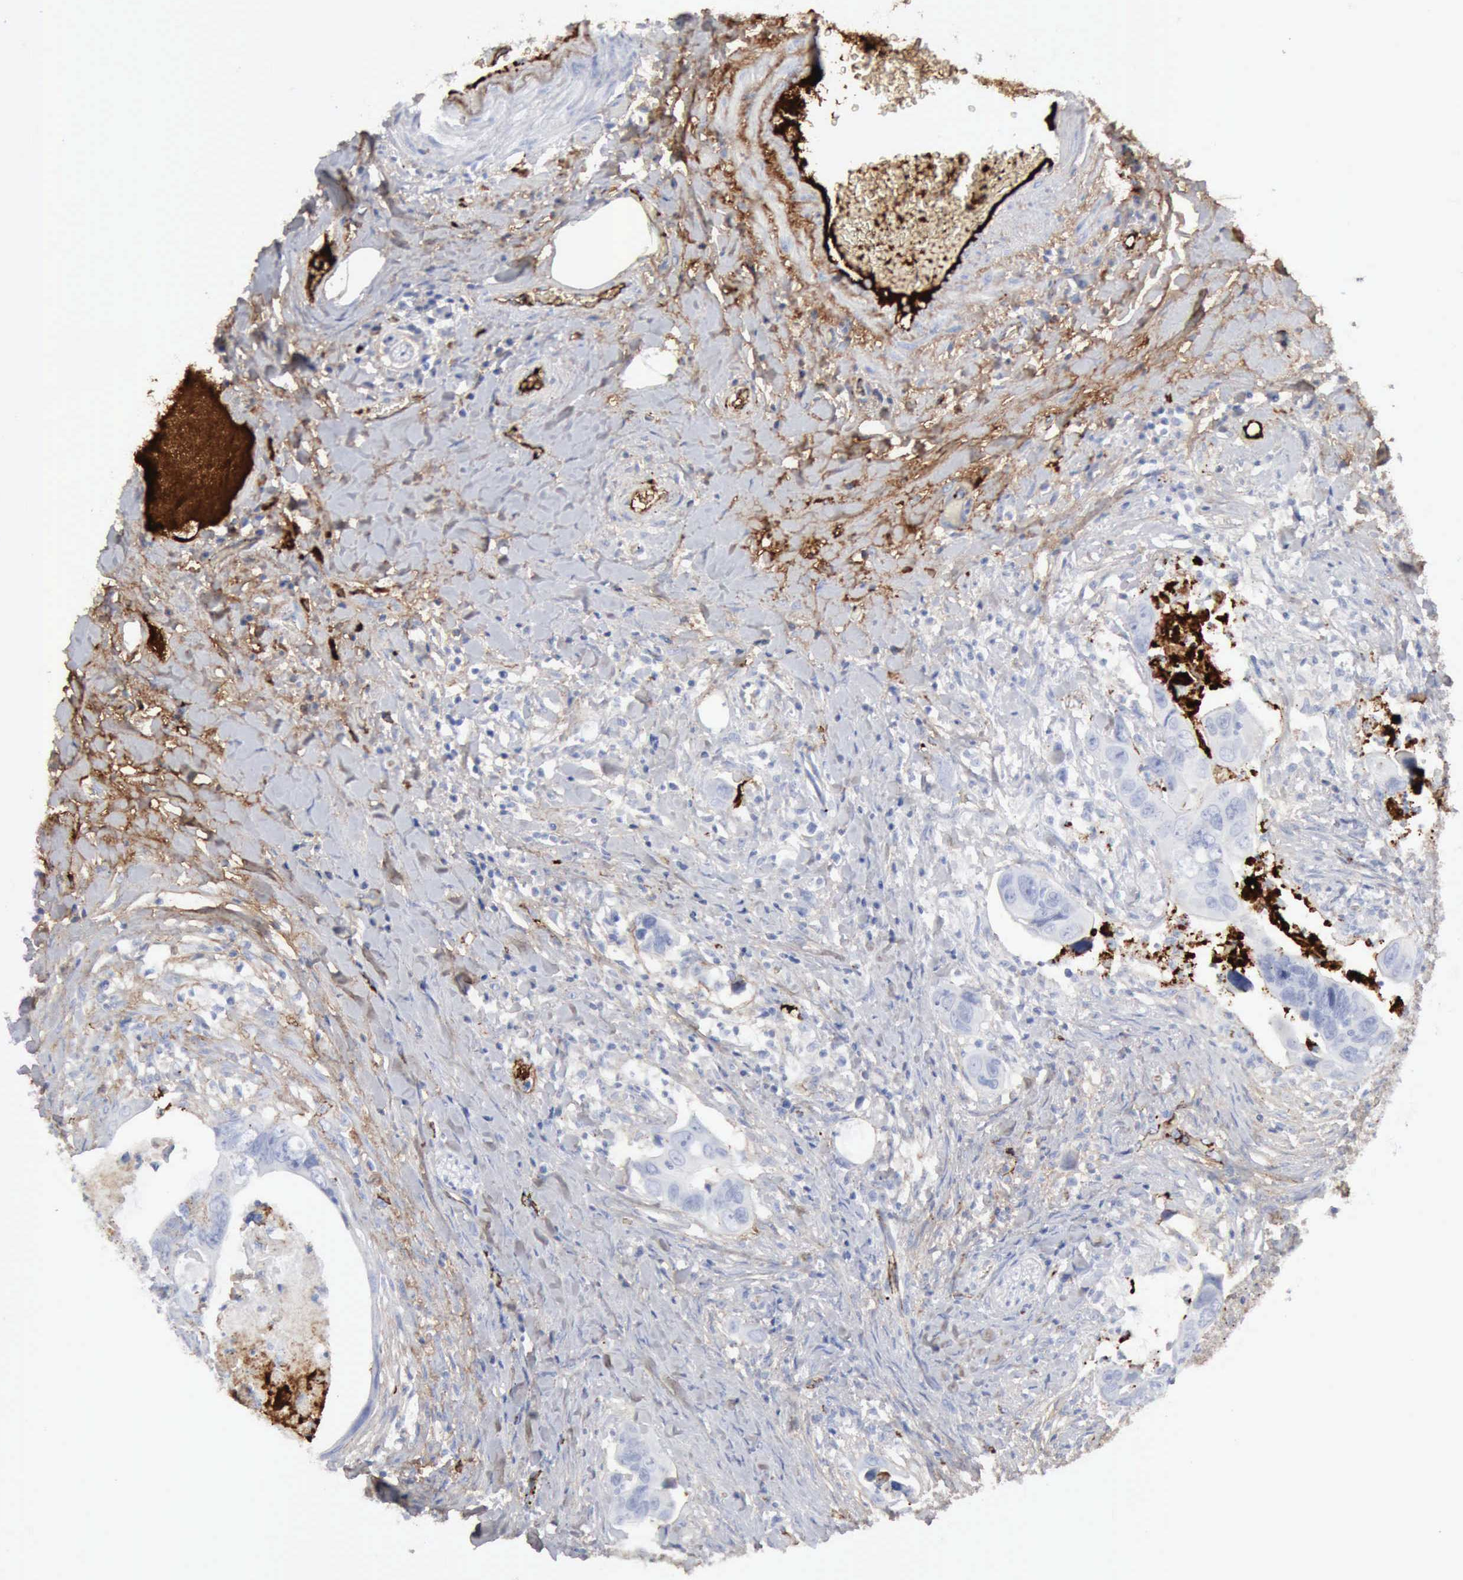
{"staining": {"intensity": "negative", "quantity": "none", "location": "none"}, "tissue": "colorectal cancer", "cell_type": "Tumor cells", "image_type": "cancer", "snomed": [{"axis": "morphology", "description": "Adenocarcinoma, NOS"}, {"axis": "topography", "description": "Rectum"}], "caption": "Immunohistochemistry histopathology image of neoplastic tissue: human colorectal adenocarcinoma stained with DAB (3,3'-diaminobenzidine) displays no significant protein expression in tumor cells.", "gene": "C4BPA", "patient": {"sex": "male", "age": 53}}